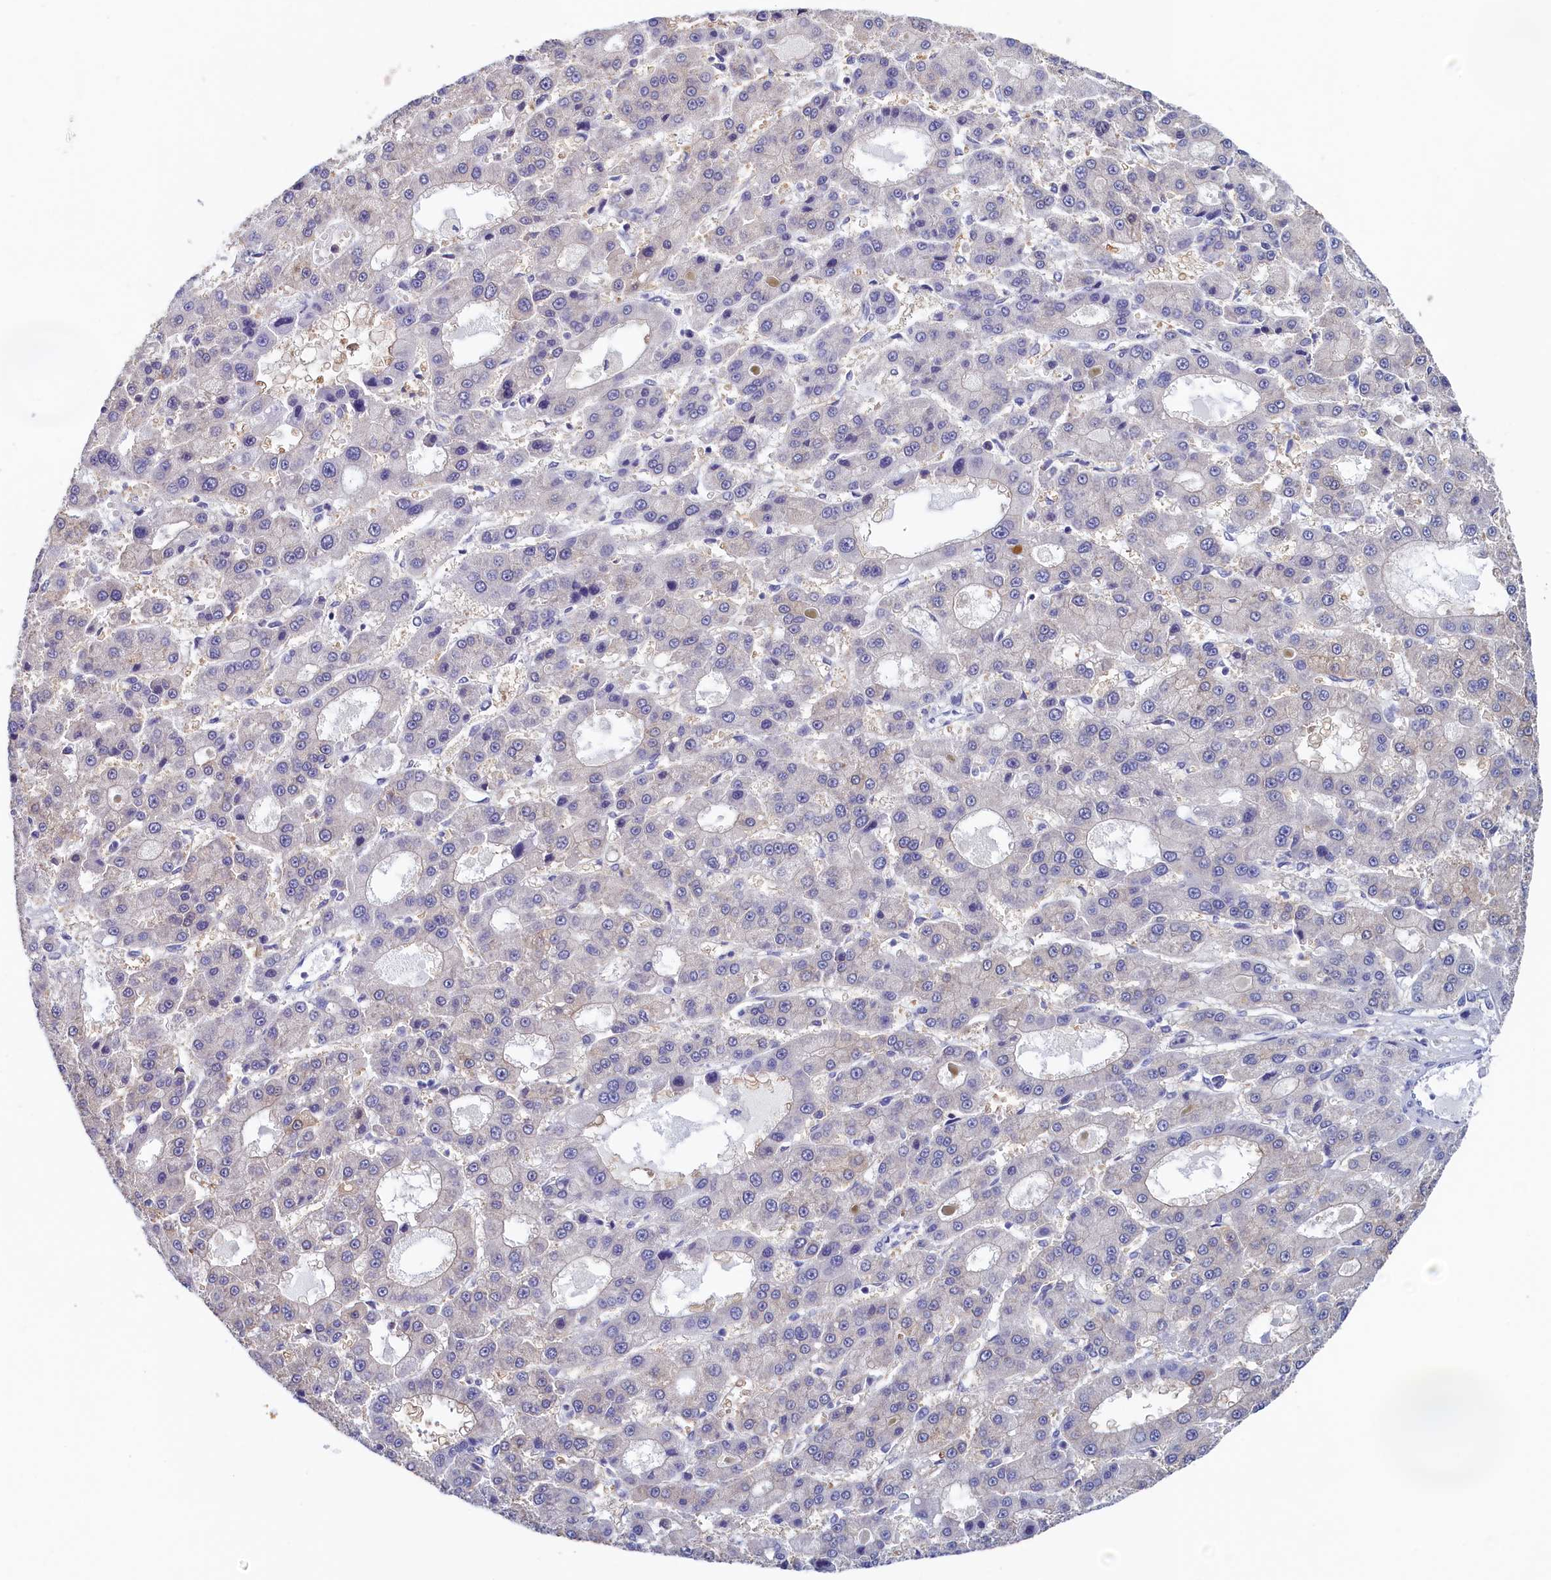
{"staining": {"intensity": "negative", "quantity": "none", "location": "none"}, "tissue": "liver cancer", "cell_type": "Tumor cells", "image_type": "cancer", "snomed": [{"axis": "morphology", "description": "Carcinoma, Hepatocellular, NOS"}, {"axis": "topography", "description": "Liver"}], "caption": "Immunohistochemistry of human liver hepatocellular carcinoma exhibits no positivity in tumor cells. (DAB immunohistochemistry (IHC) with hematoxylin counter stain).", "gene": "MOSPD3", "patient": {"sex": "male", "age": 70}}